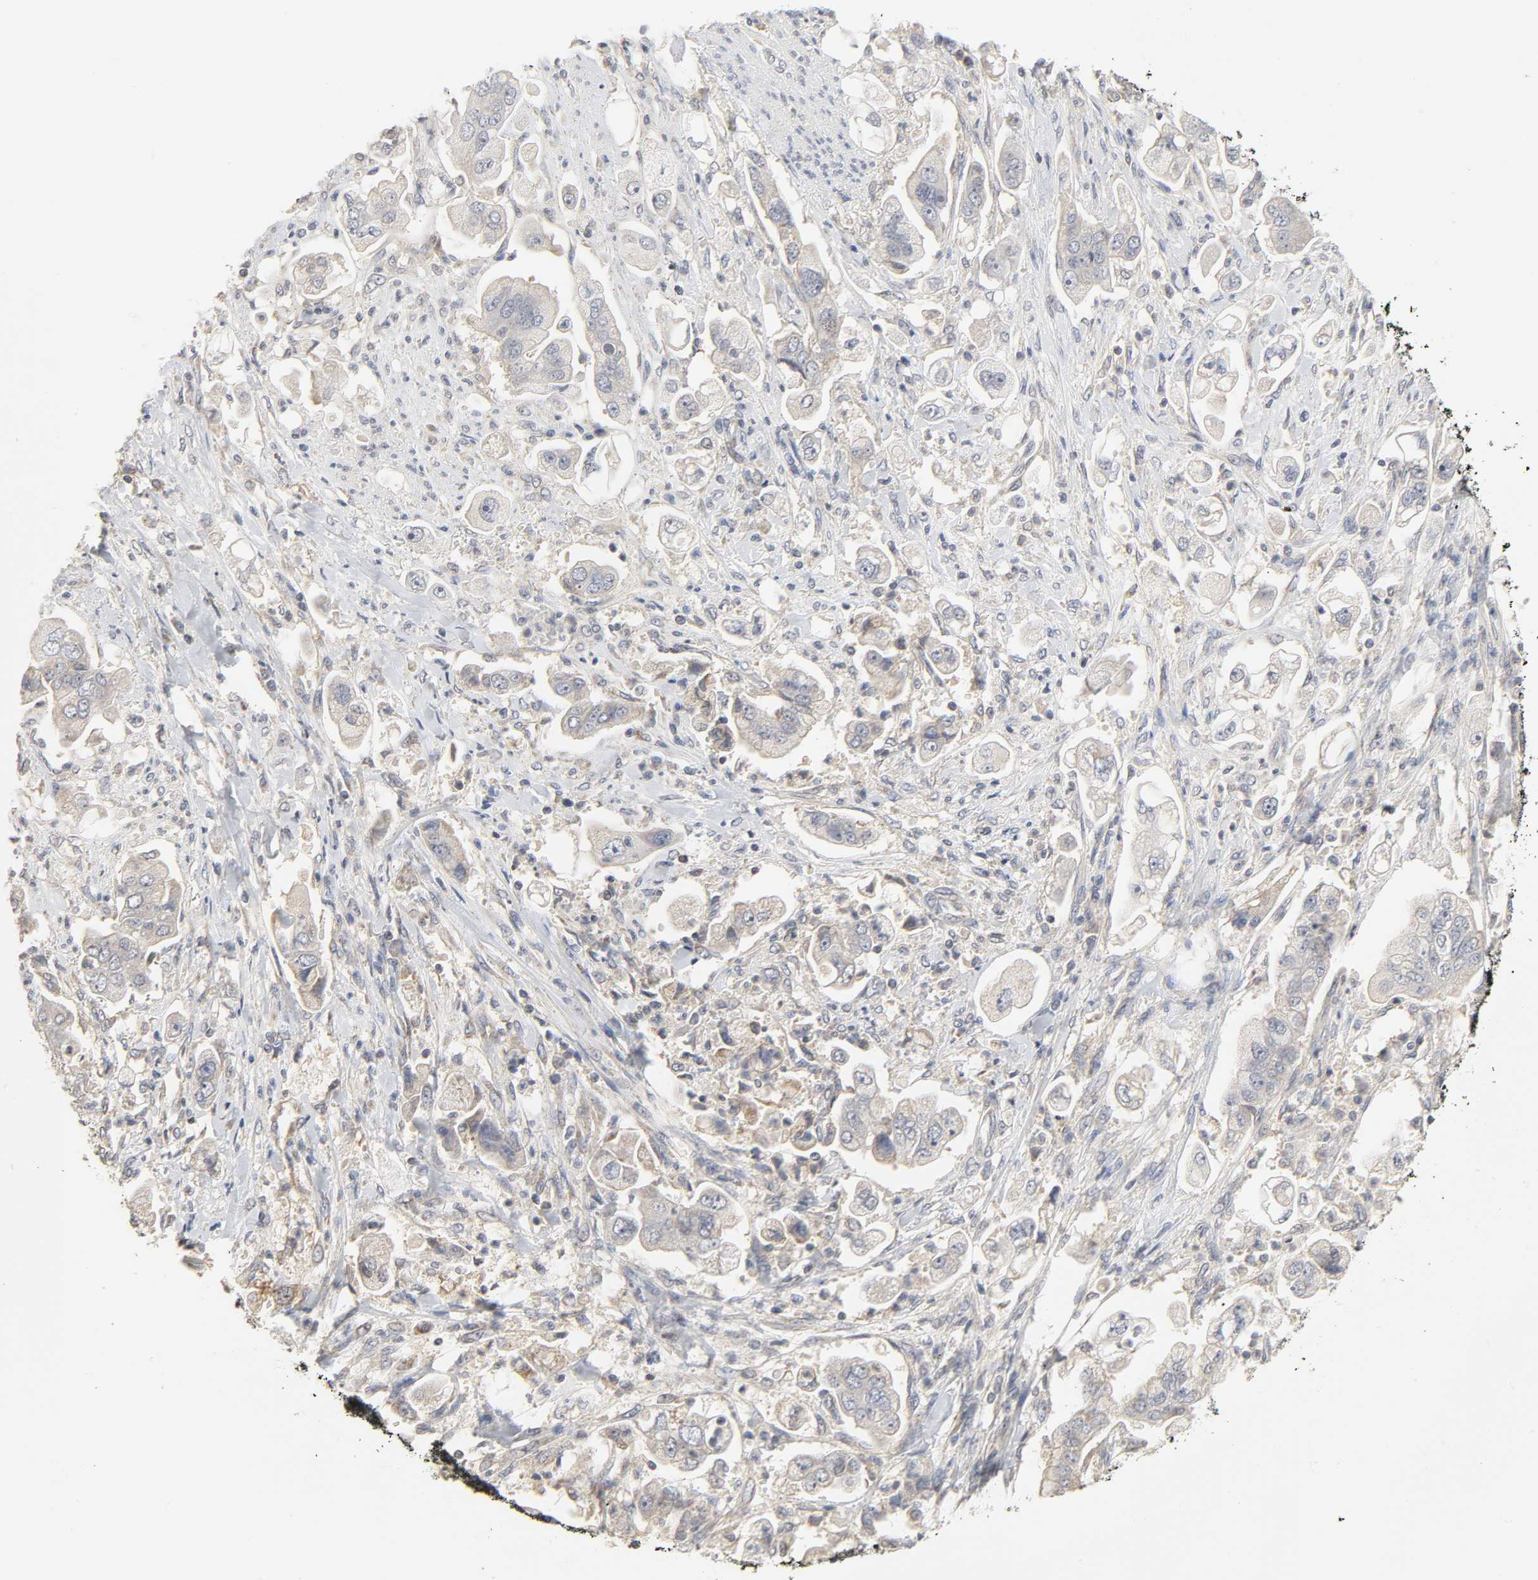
{"staining": {"intensity": "negative", "quantity": "none", "location": "none"}, "tissue": "stomach cancer", "cell_type": "Tumor cells", "image_type": "cancer", "snomed": [{"axis": "morphology", "description": "Adenocarcinoma, NOS"}, {"axis": "topography", "description": "Stomach"}], "caption": "DAB (3,3'-diaminobenzidine) immunohistochemical staining of stomach cancer (adenocarcinoma) demonstrates no significant positivity in tumor cells.", "gene": "CLEC4E", "patient": {"sex": "male", "age": 62}}